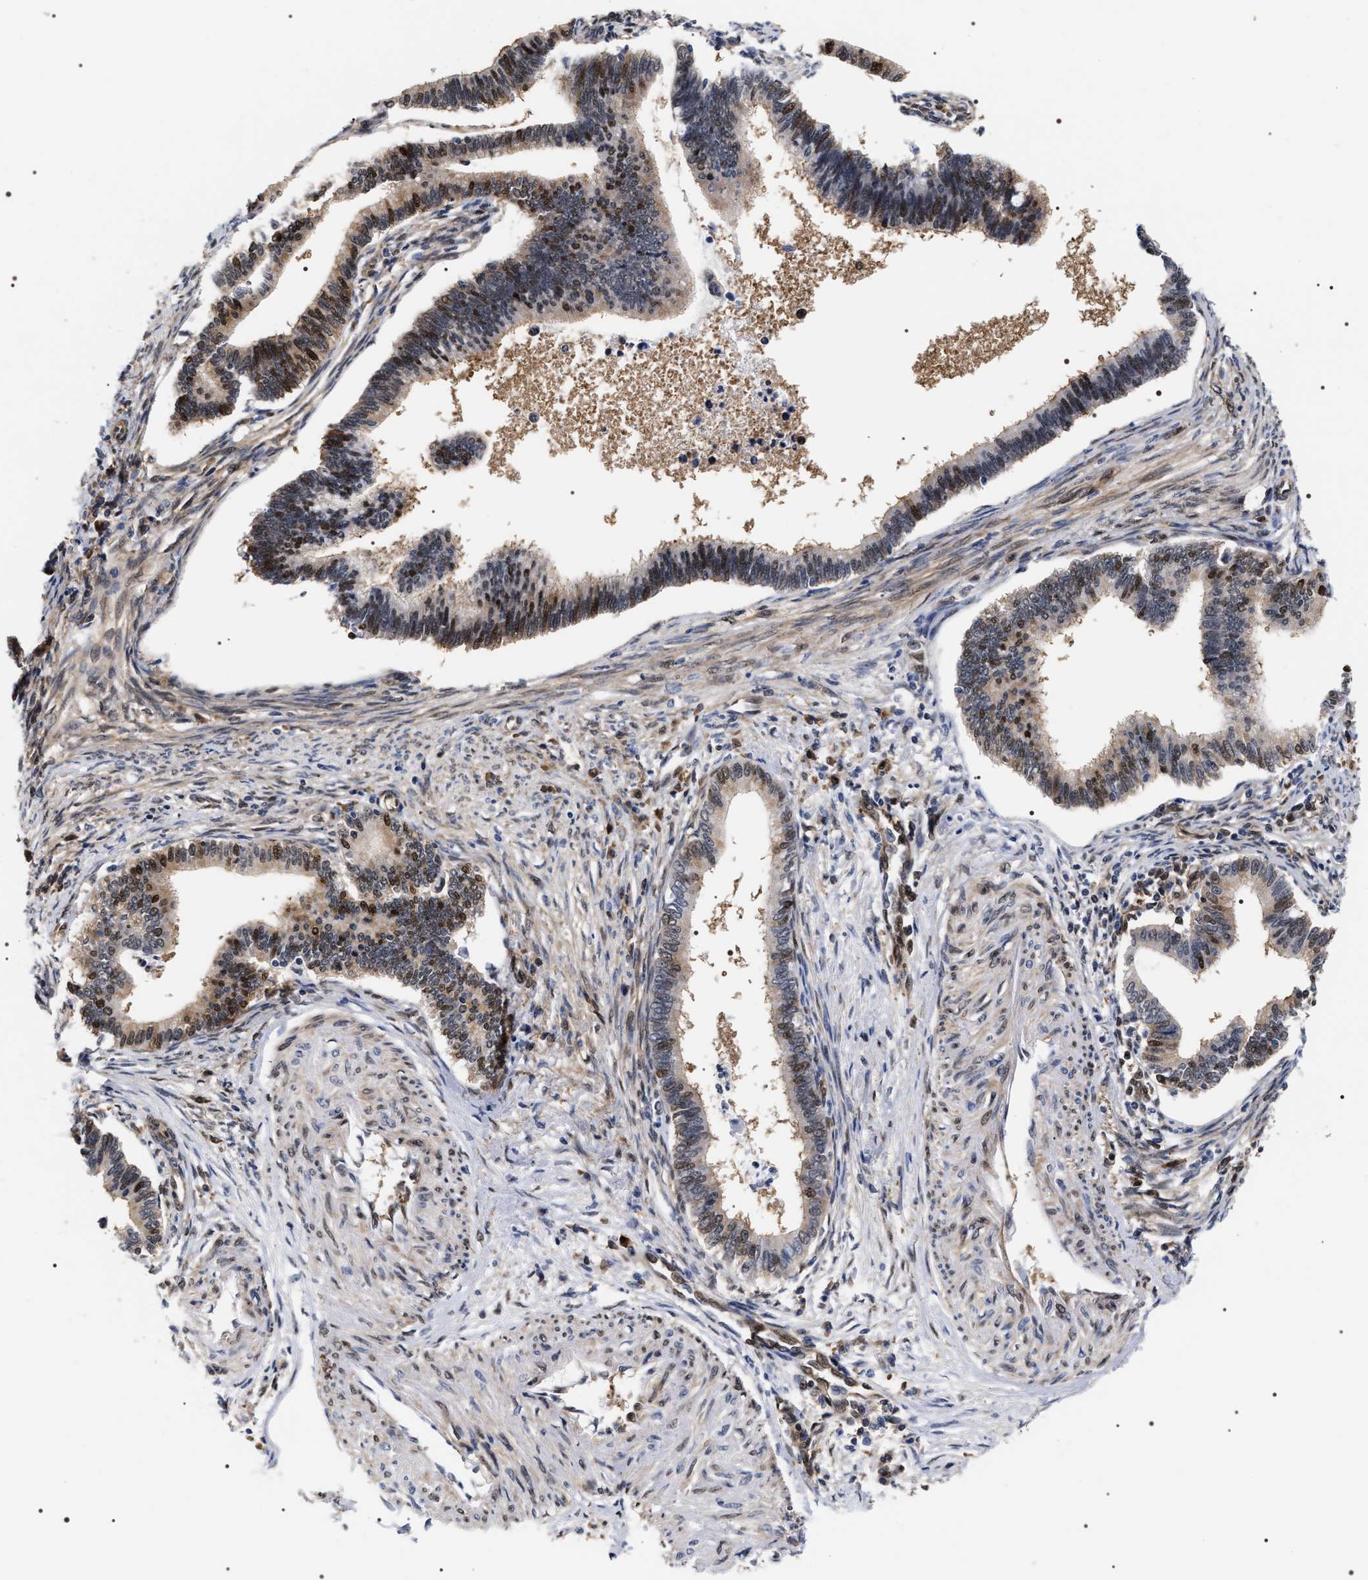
{"staining": {"intensity": "moderate", "quantity": "25%-75%", "location": "nuclear"}, "tissue": "cervical cancer", "cell_type": "Tumor cells", "image_type": "cancer", "snomed": [{"axis": "morphology", "description": "Adenocarcinoma, NOS"}, {"axis": "topography", "description": "Cervix"}], "caption": "Protein staining of cervical cancer tissue shows moderate nuclear expression in approximately 25%-75% of tumor cells.", "gene": "BAG6", "patient": {"sex": "female", "age": 36}}